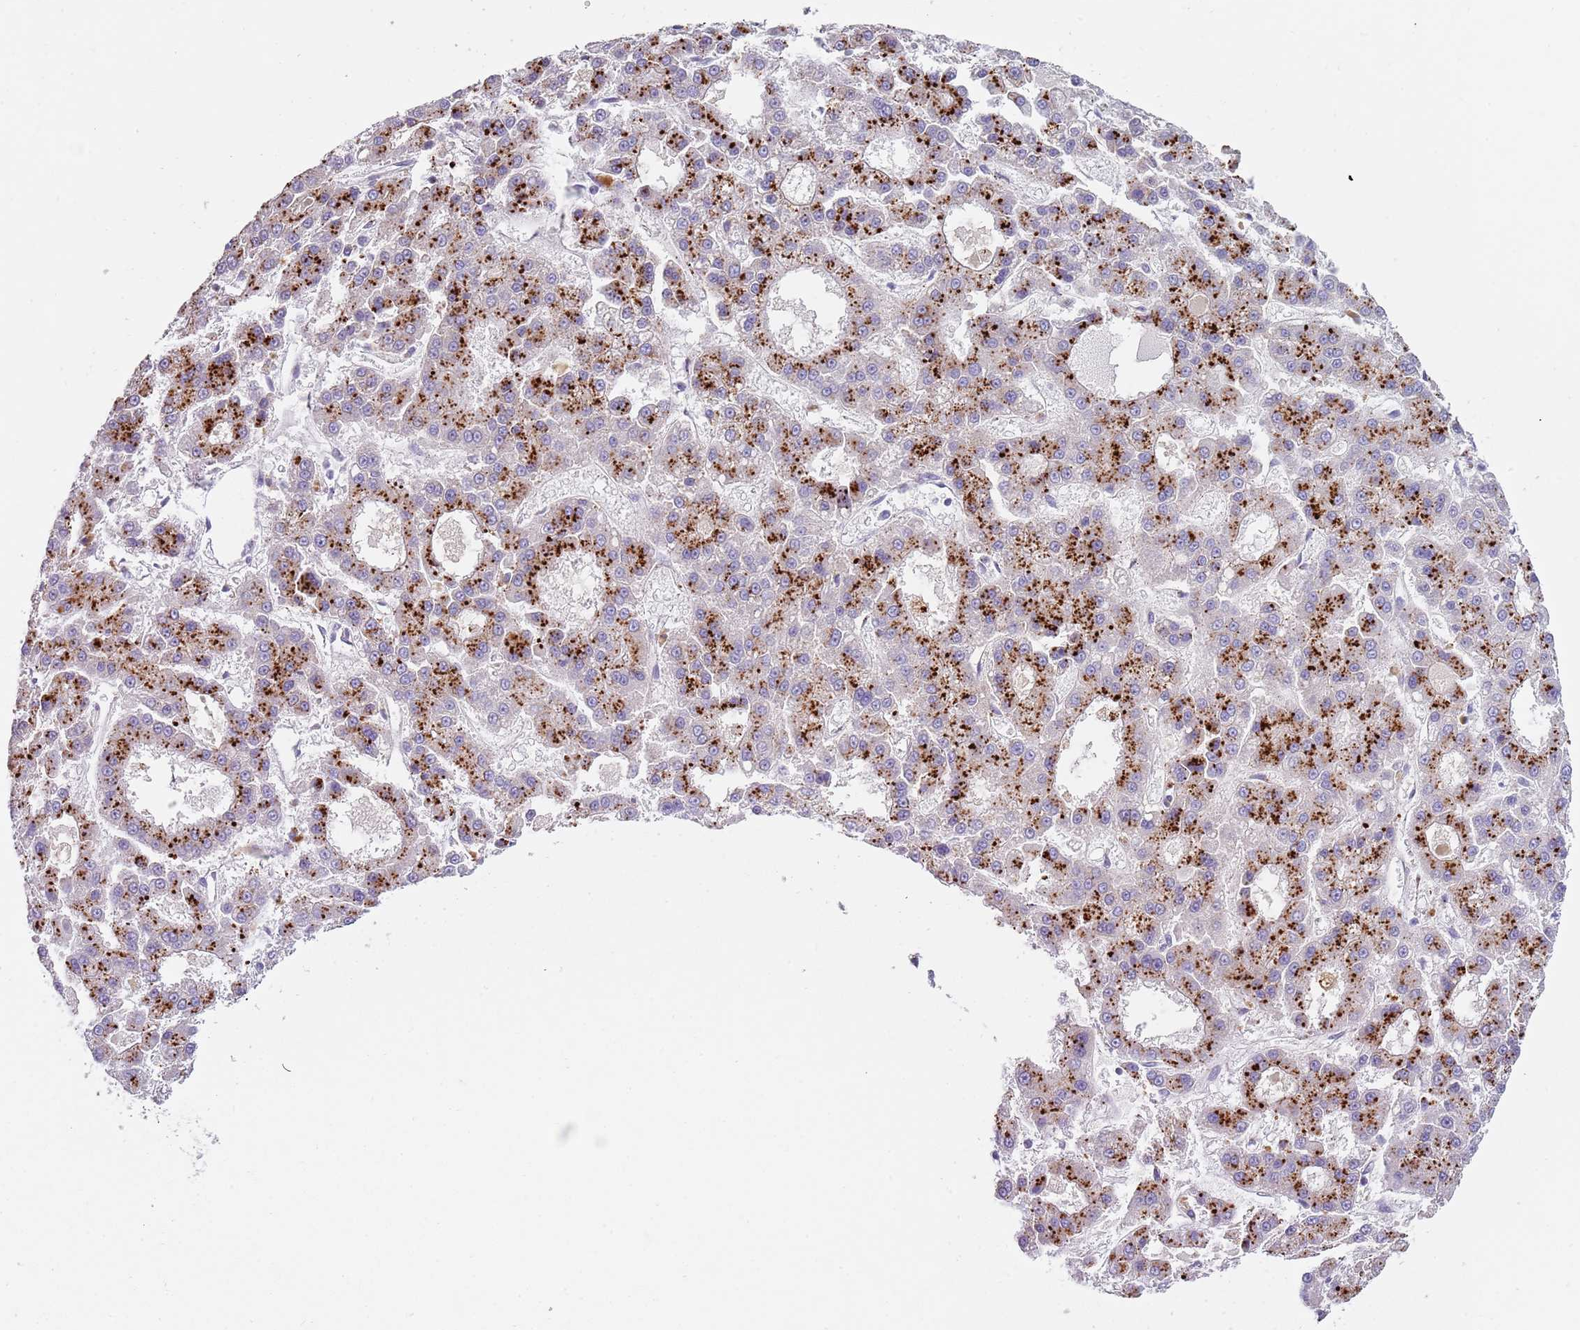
{"staining": {"intensity": "strong", "quantity": ">75%", "location": "cytoplasmic/membranous"}, "tissue": "liver cancer", "cell_type": "Tumor cells", "image_type": "cancer", "snomed": [{"axis": "morphology", "description": "Carcinoma, Hepatocellular, NOS"}, {"axis": "topography", "description": "Liver"}], "caption": "High-power microscopy captured an immunohistochemistry histopathology image of liver cancer (hepatocellular carcinoma), revealing strong cytoplasmic/membranous expression in about >75% of tumor cells.", "gene": "LRRN3", "patient": {"sex": "male", "age": 70}}